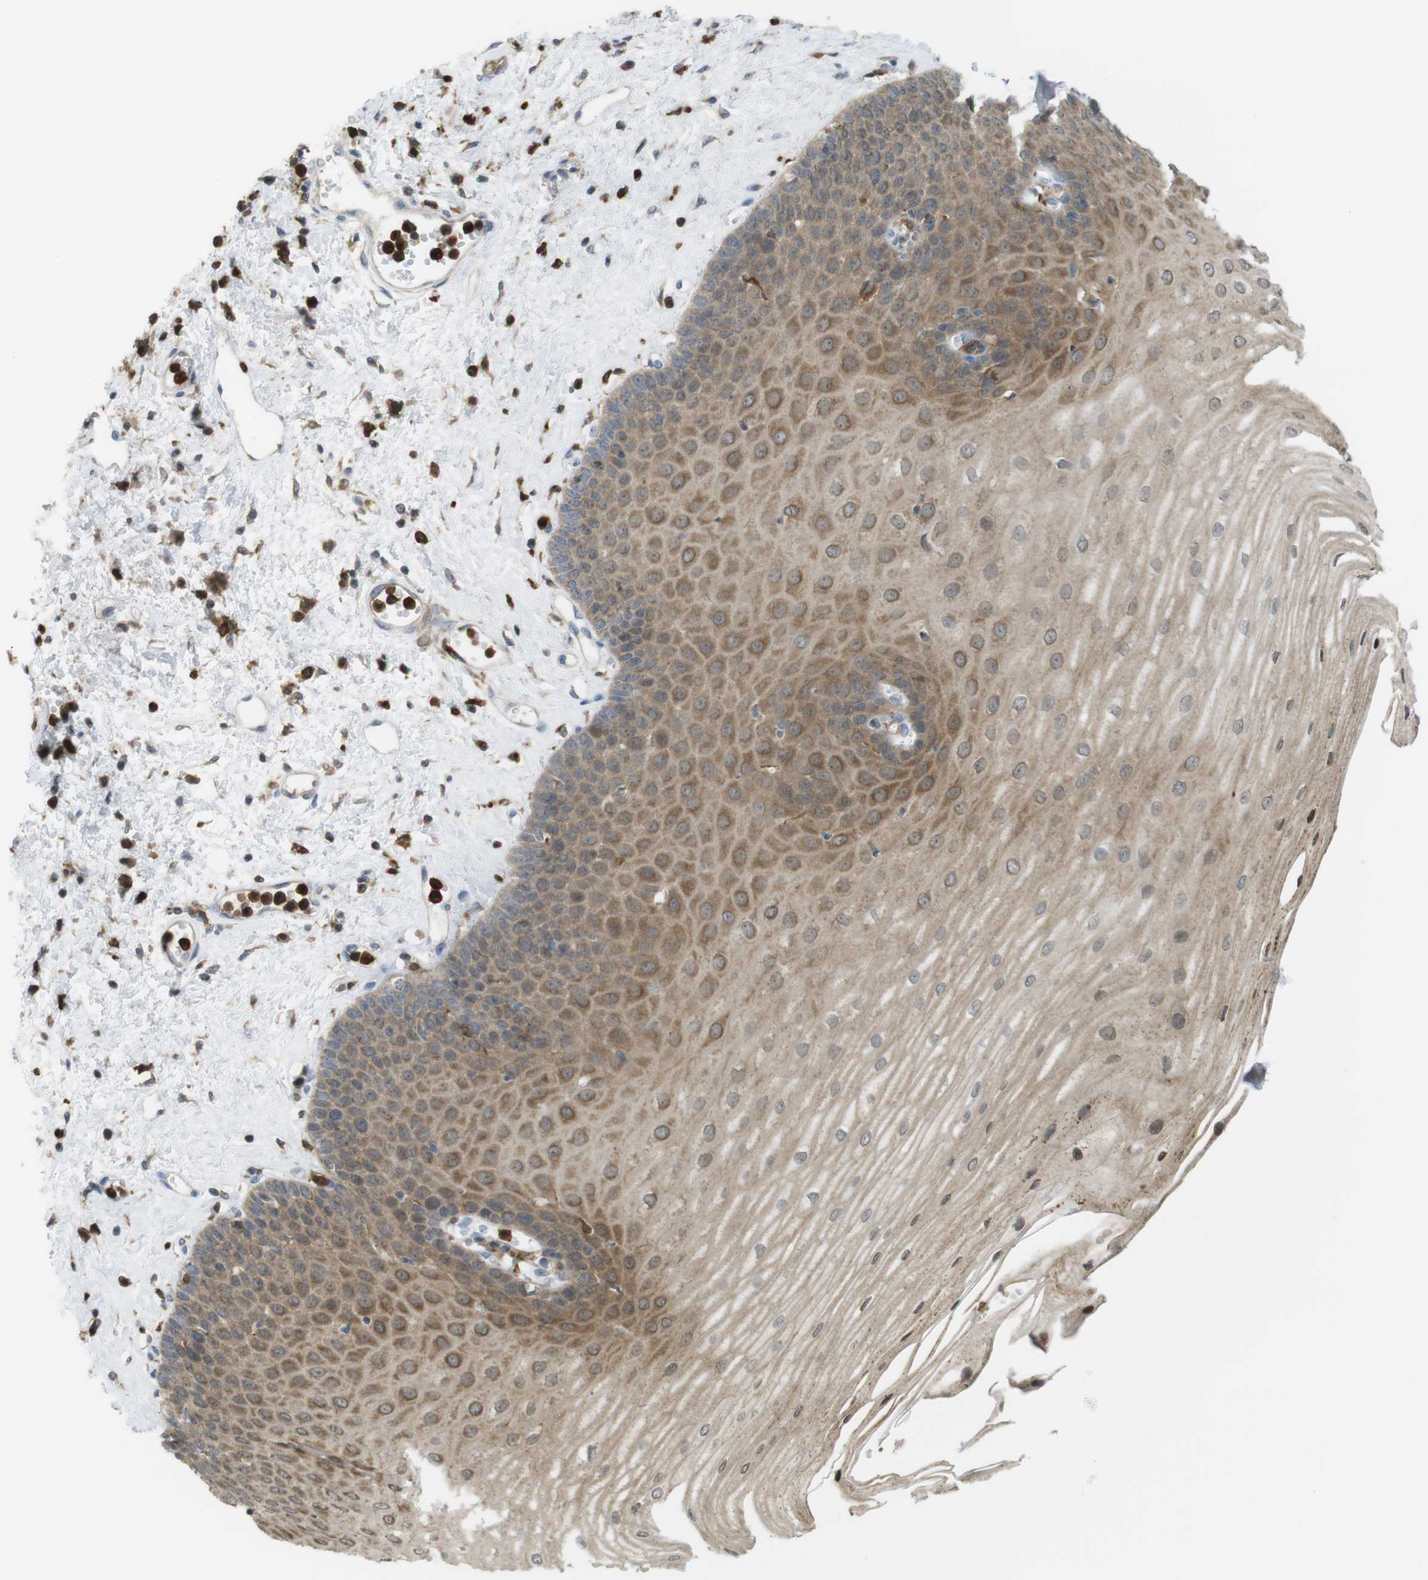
{"staining": {"intensity": "moderate", "quantity": ">75%", "location": "cytoplasmic/membranous"}, "tissue": "esophagus", "cell_type": "Squamous epithelial cells", "image_type": "normal", "snomed": [{"axis": "morphology", "description": "Normal tissue, NOS"}, {"axis": "morphology", "description": "Squamous cell carcinoma, NOS"}, {"axis": "topography", "description": "Esophagus"}], "caption": "Immunohistochemical staining of unremarkable esophagus exhibits moderate cytoplasmic/membranous protein staining in approximately >75% of squamous epithelial cells.", "gene": "PRKCD", "patient": {"sex": "male", "age": 65}}